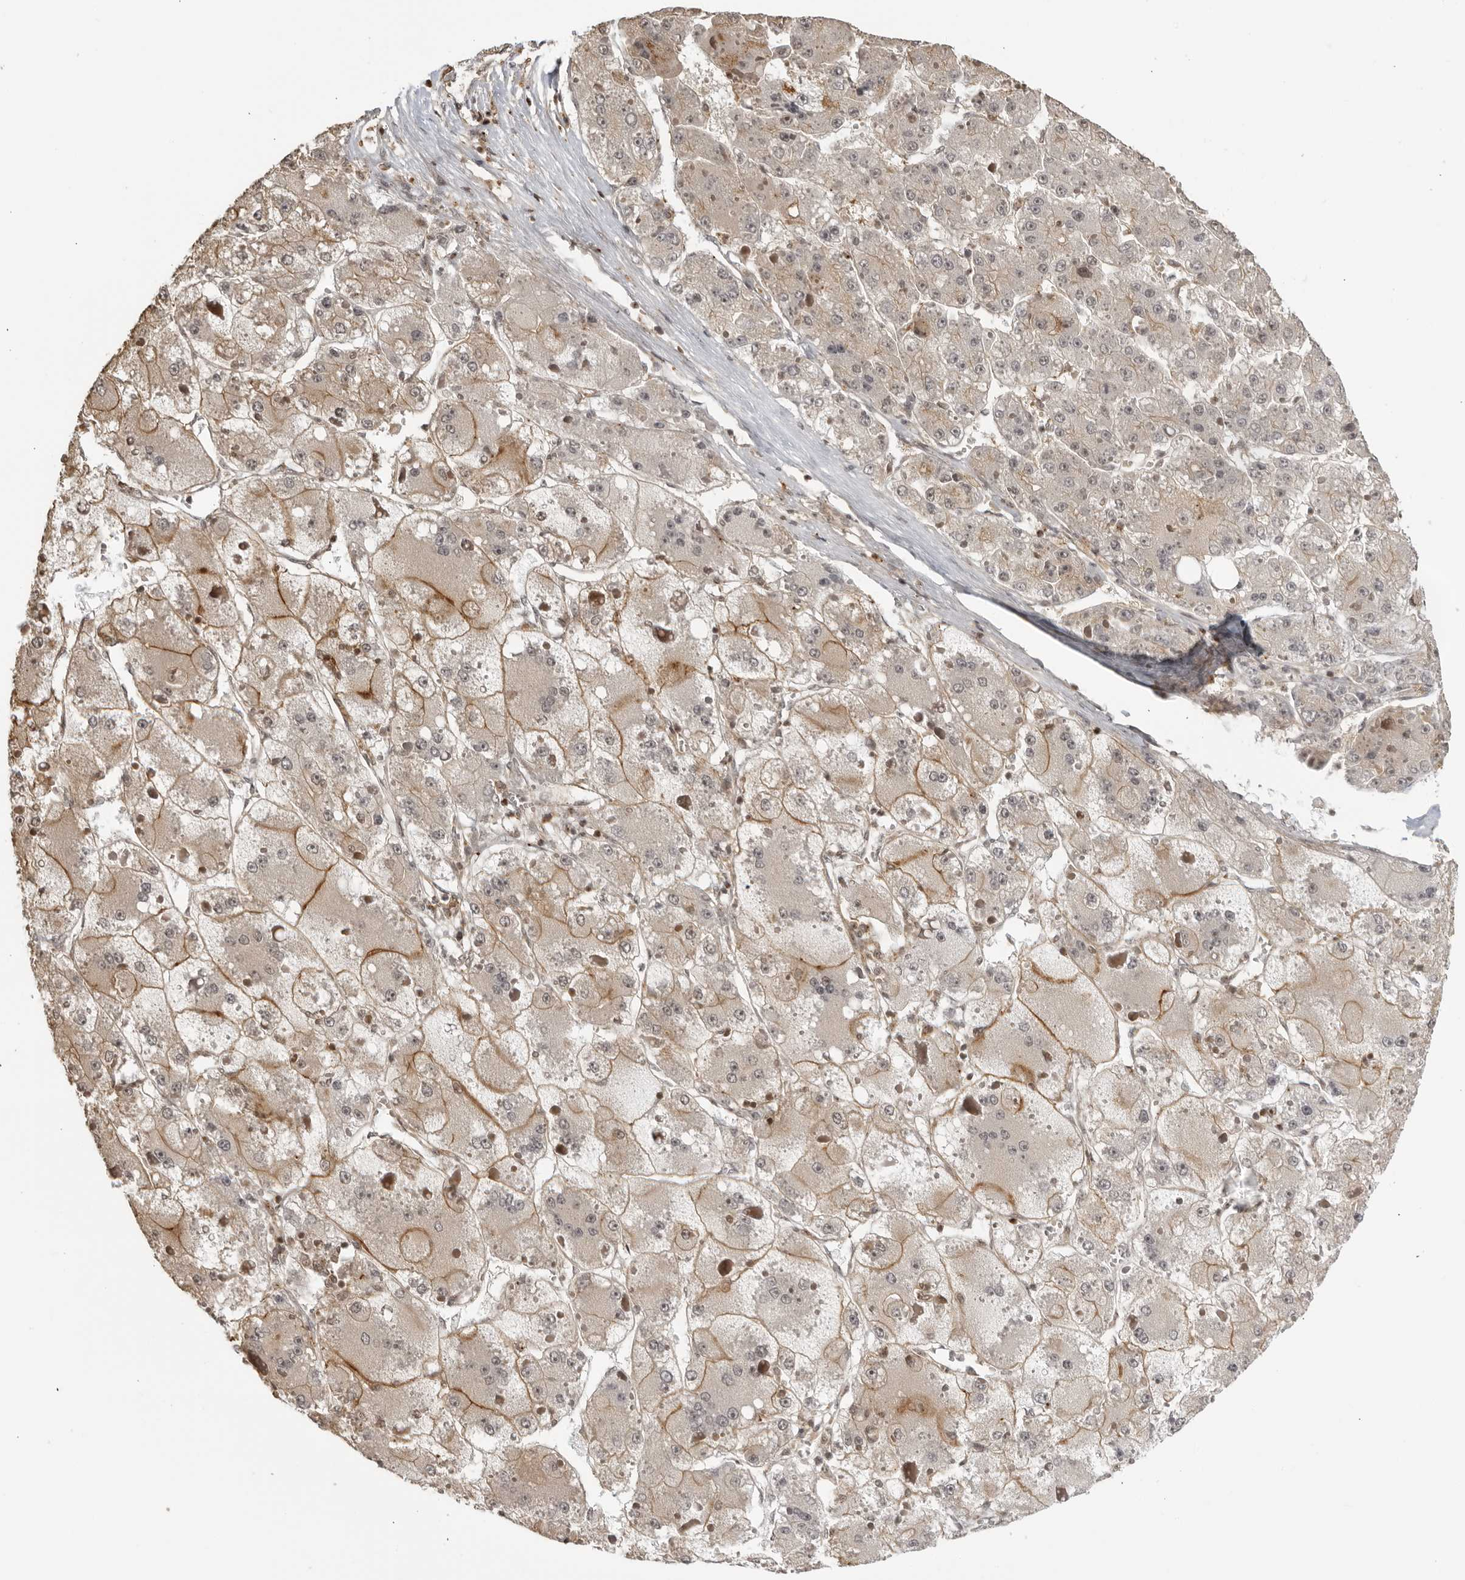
{"staining": {"intensity": "moderate", "quantity": "25%-75%", "location": "cytoplasmic/membranous"}, "tissue": "liver cancer", "cell_type": "Tumor cells", "image_type": "cancer", "snomed": [{"axis": "morphology", "description": "Carcinoma, Hepatocellular, NOS"}, {"axis": "topography", "description": "Liver"}], "caption": "This image reveals IHC staining of human liver hepatocellular carcinoma, with medium moderate cytoplasmic/membranous expression in about 25%-75% of tumor cells.", "gene": "TCF21", "patient": {"sex": "female", "age": 73}}